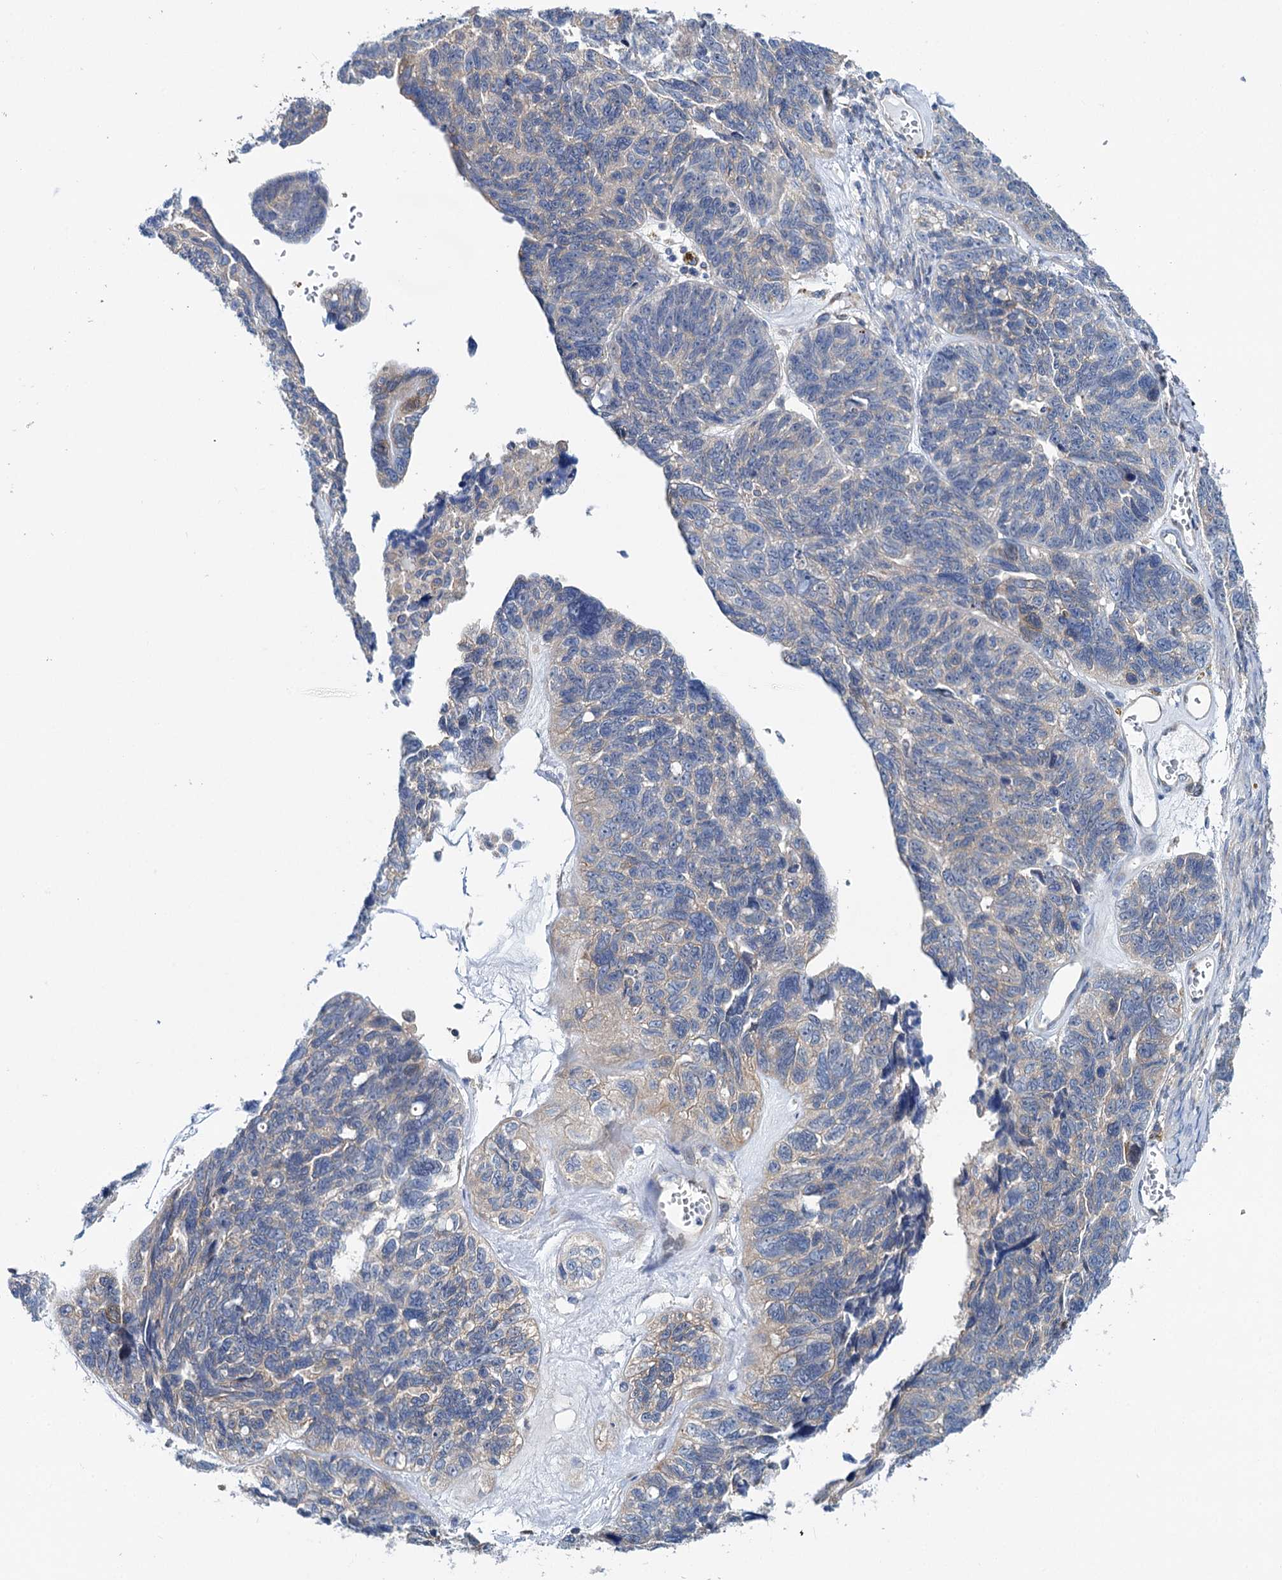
{"staining": {"intensity": "moderate", "quantity": "<25%", "location": "cytoplasmic/membranous"}, "tissue": "ovarian cancer", "cell_type": "Tumor cells", "image_type": "cancer", "snomed": [{"axis": "morphology", "description": "Cystadenocarcinoma, serous, NOS"}, {"axis": "topography", "description": "Ovary"}], "caption": "Serous cystadenocarcinoma (ovarian) stained for a protein (brown) displays moderate cytoplasmic/membranous positive positivity in about <25% of tumor cells.", "gene": "TRIM55", "patient": {"sex": "female", "age": 79}}